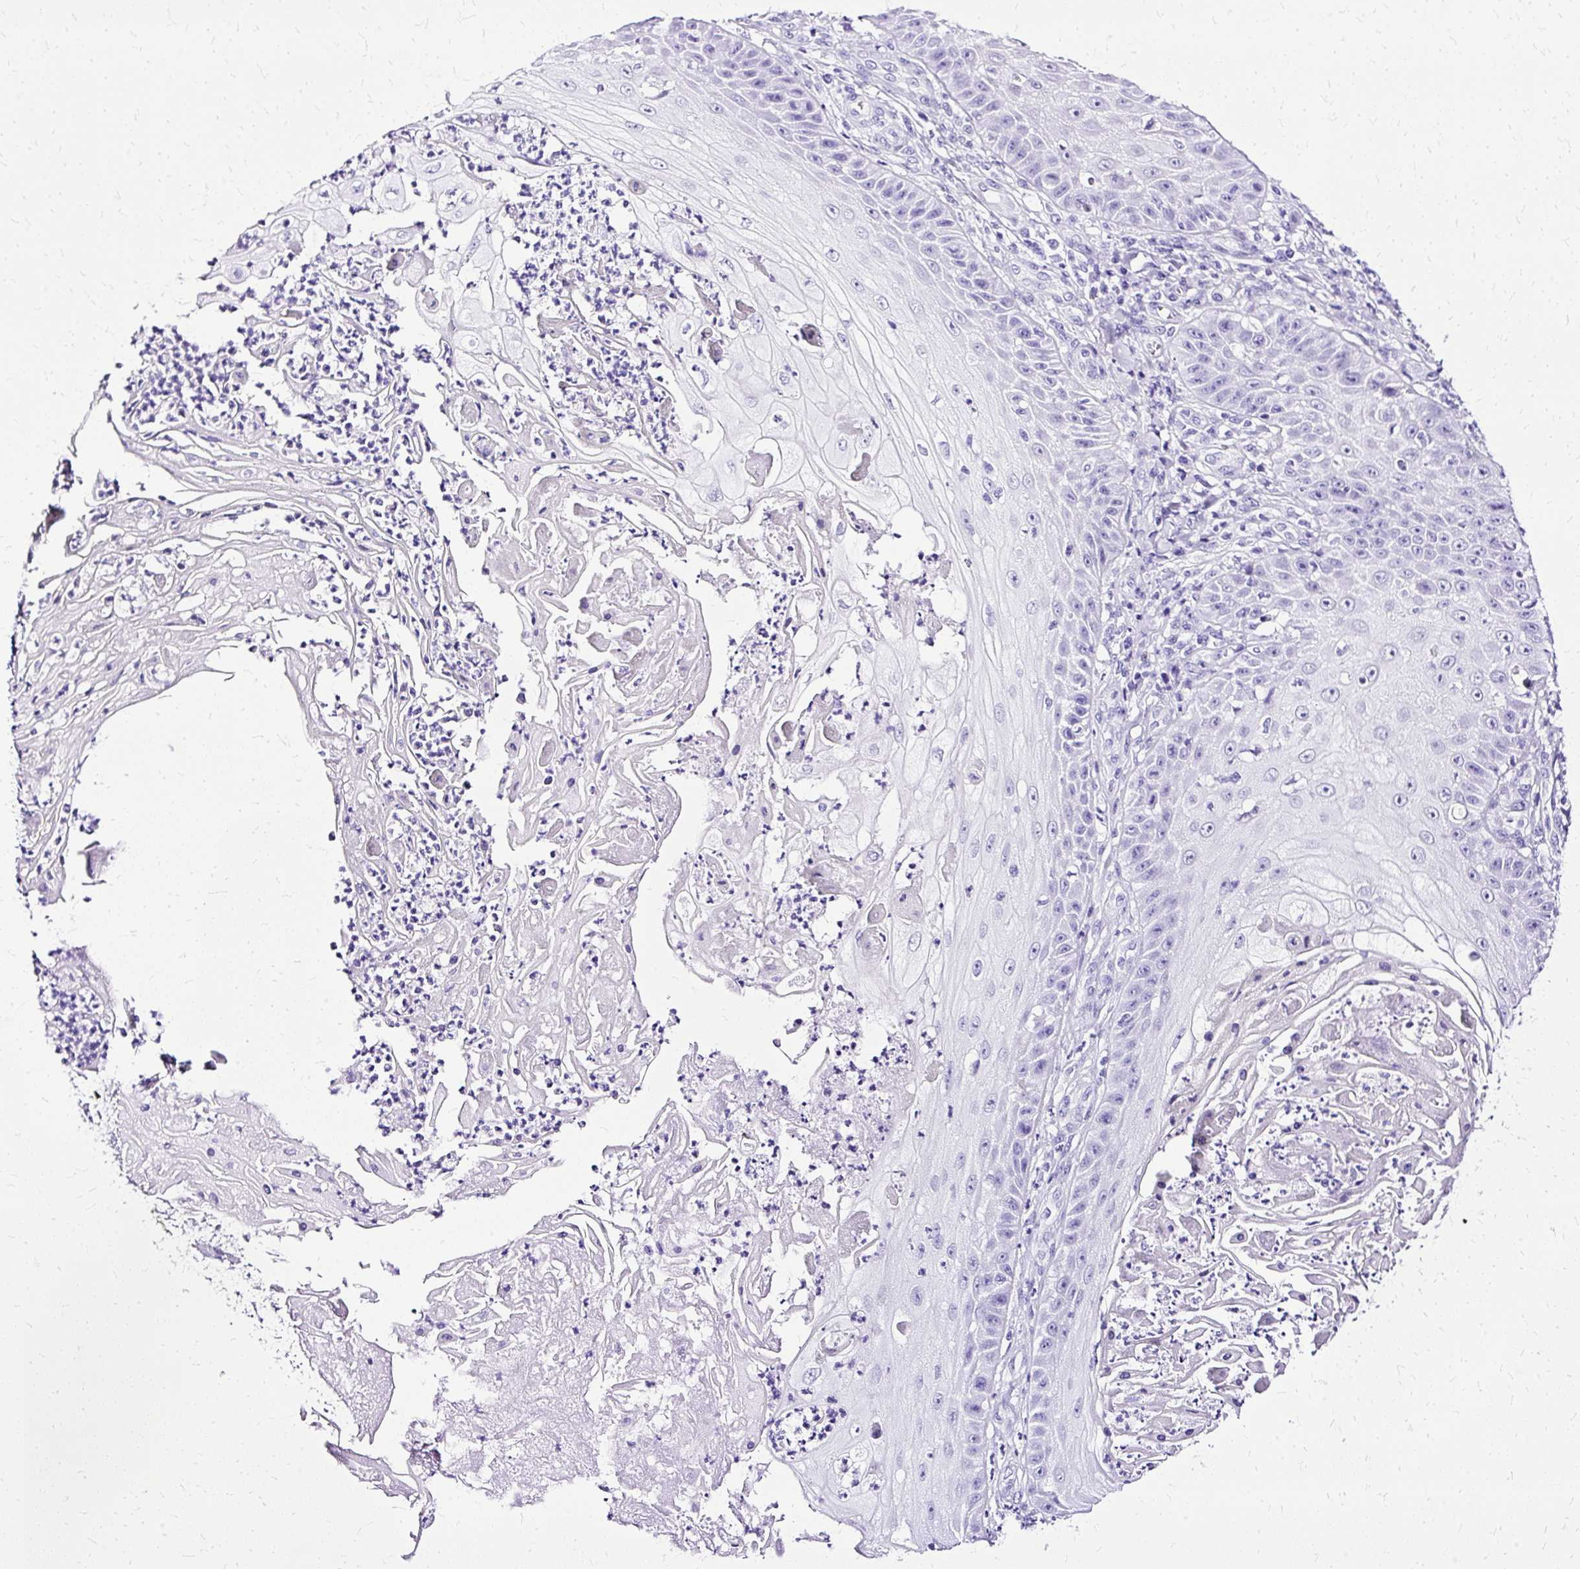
{"staining": {"intensity": "negative", "quantity": "none", "location": "none"}, "tissue": "skin cancer", "cell_type": "Tumor cells", "image_type": "cancer", "snomed": [{"axis": "morphology", "description": "Squamous cell carcinoma, NOS"}, {"axis": "topography", "description": "Skin"}], "caption": "IHC histopathology image of skin cancer stained for a protein (brown), which shows no staining in tumor cells.", "gene": "SLC8A2", "patient": {"sex": "male", "age": 70}}